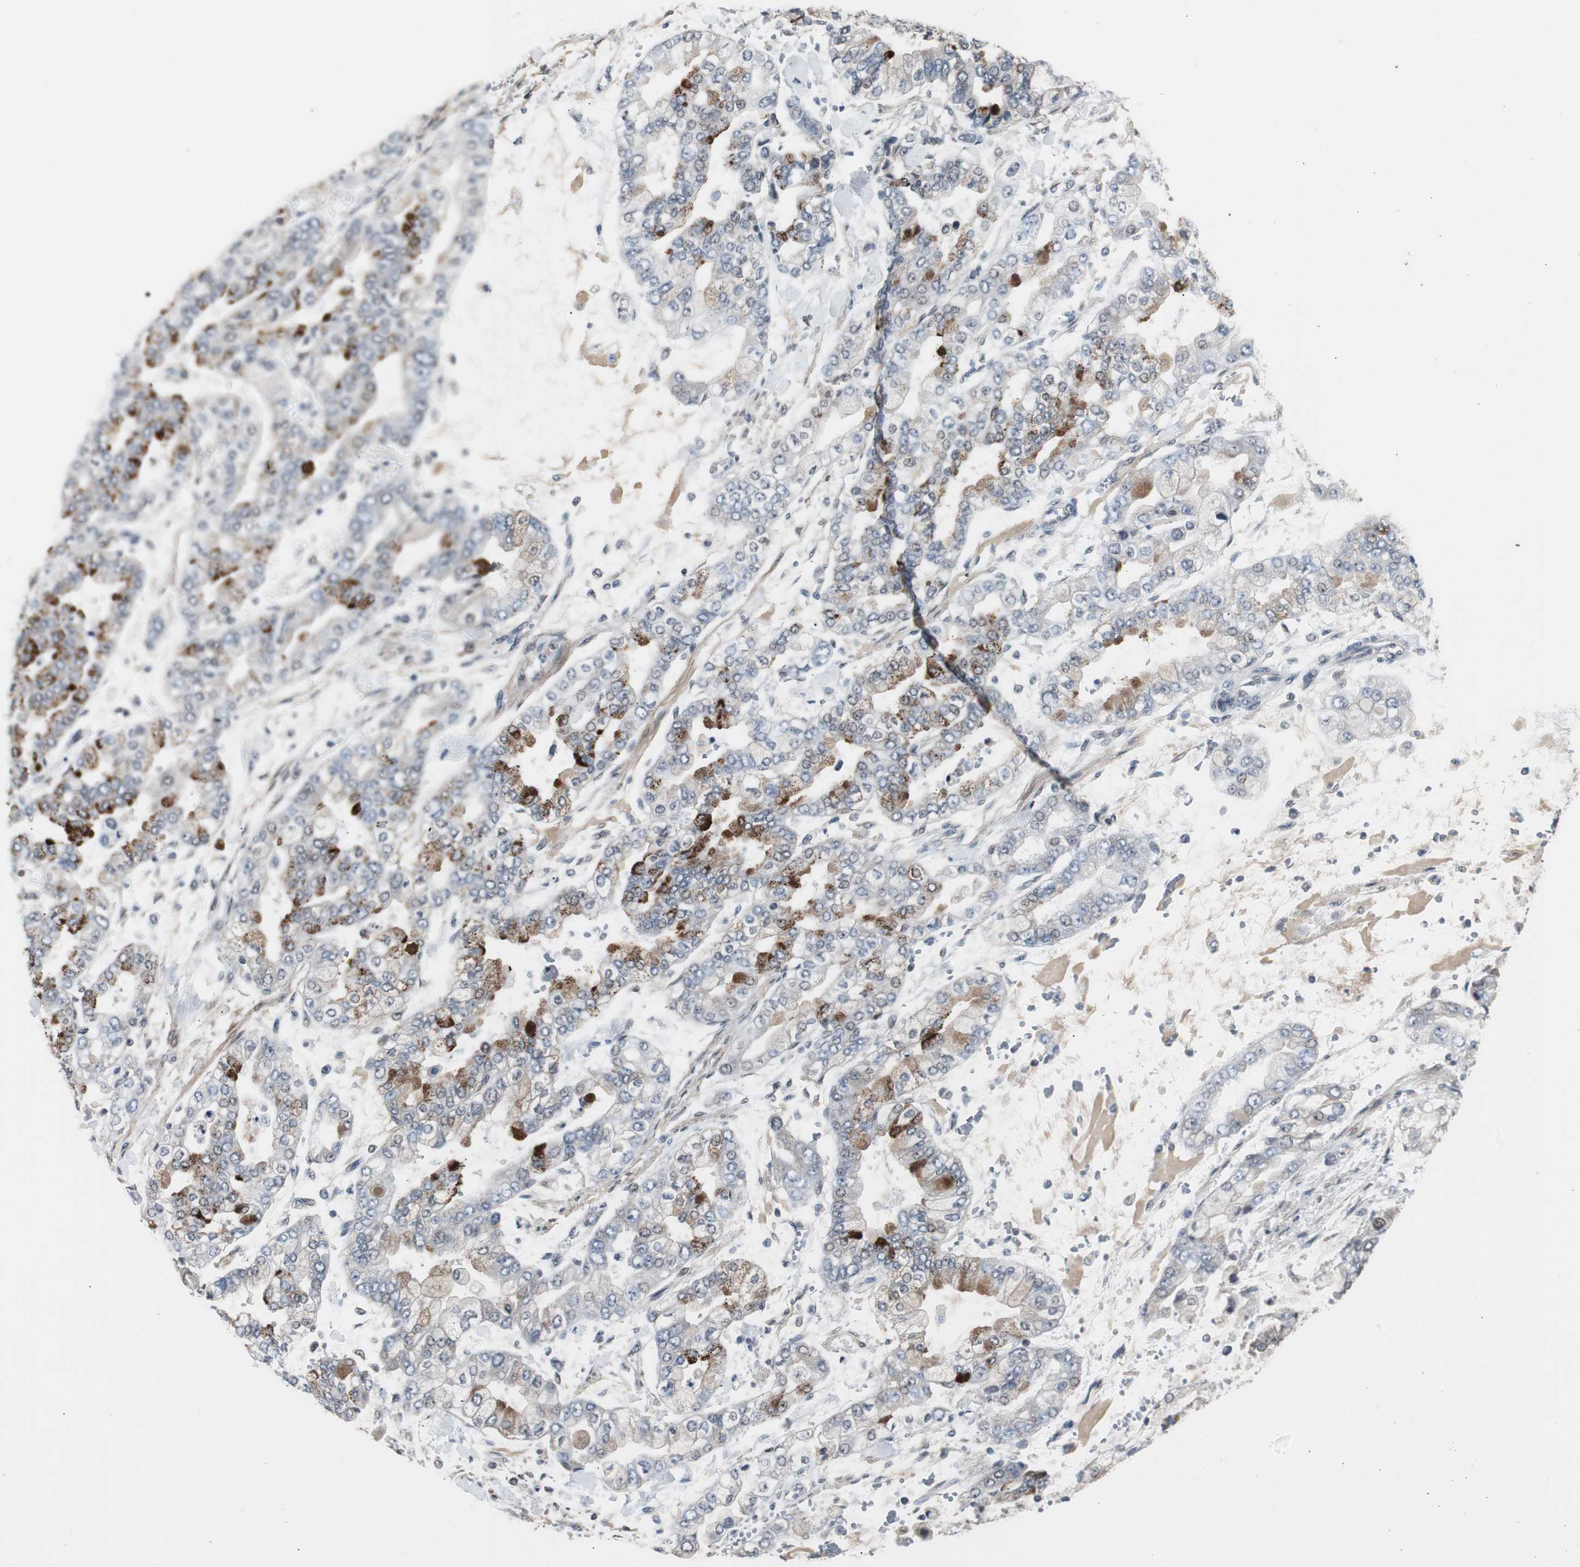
{"staining": {"intensity": "weak", "quantity": ">75%", "location": "cytoplasmic/membranous"}, "tissue": "stomach cancer", "cell_type": "Tumor cells", "image_type": "cancer", "snomed": [{"axis": "morphology", "description": "Normal tissue, NOS"}, {"axis": "morphology", "description": "Adenocarcinoma, NOS"}, {"axis": "topography", "description": "Stomach, upper"}, {"axis": "topography", "description": "Stomach"}], "caption": "Human stomach cancer stained for a protein (brown) displays weak cytoplasmic/membranous positive positivity in about >75% of tumor cells.", "gene": "ZMPSTE24", "patient": {"sex": "male", "age": 76}}